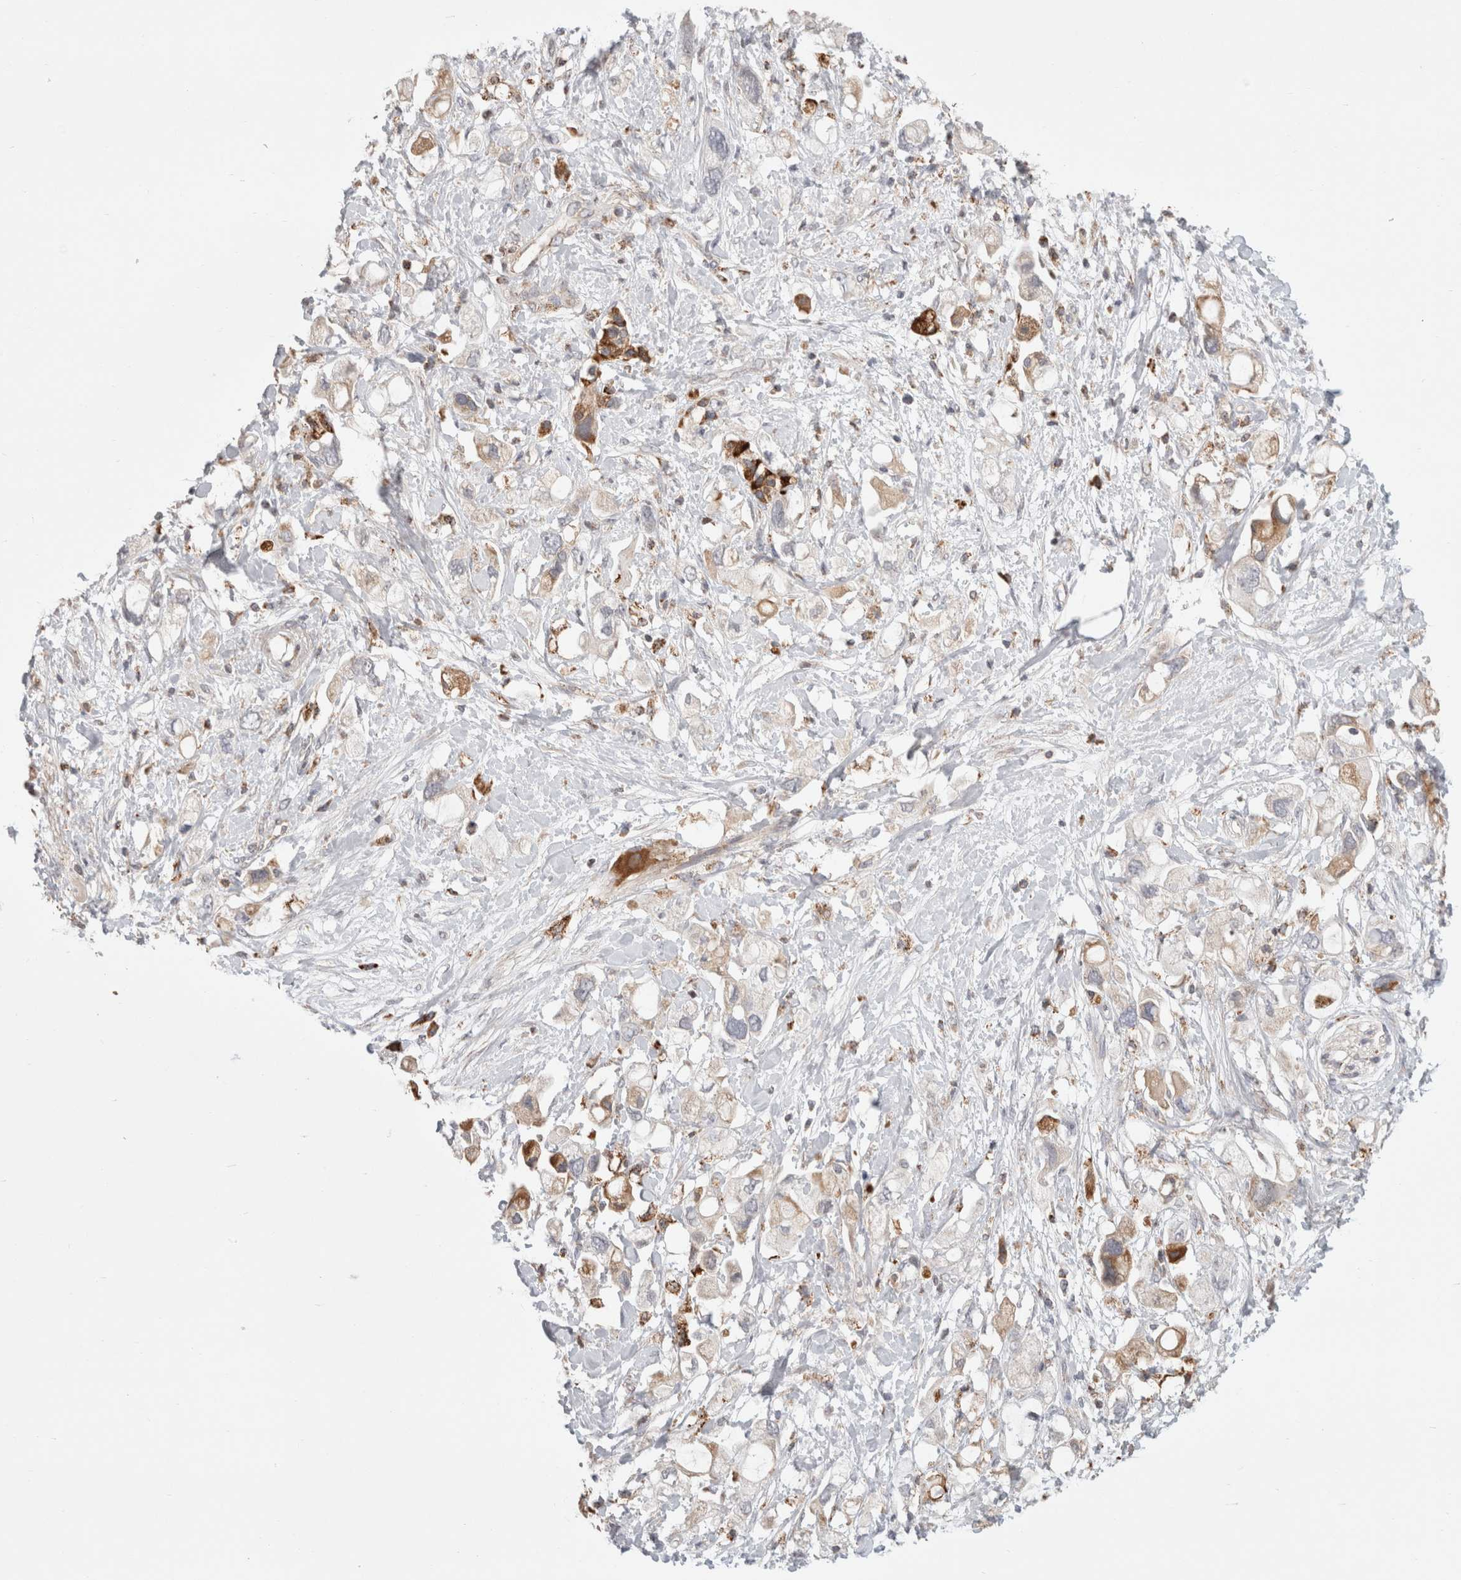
{"staining": {"intensity": "moderate", "quantity": "<25%", "location": "cytoplasmic/membranous"}, "tissue": "pancreatic cancer", "cell_type": "Tumor cells", "image_type": "cancer", "snomed": [{"axis": "morphology", "description": "Adenocarcinoma, NOS"}, {"axis": "topography", "description": "Pancreas"}], "caption": "DAB immunohistochemical staining of human pancreatic cancer exhibits moderate cytoplasmic/membranous protein positivity in about <25% of tumor cells.", "gene": "HROB", "patient": {"sex": "female", "age": 56}}